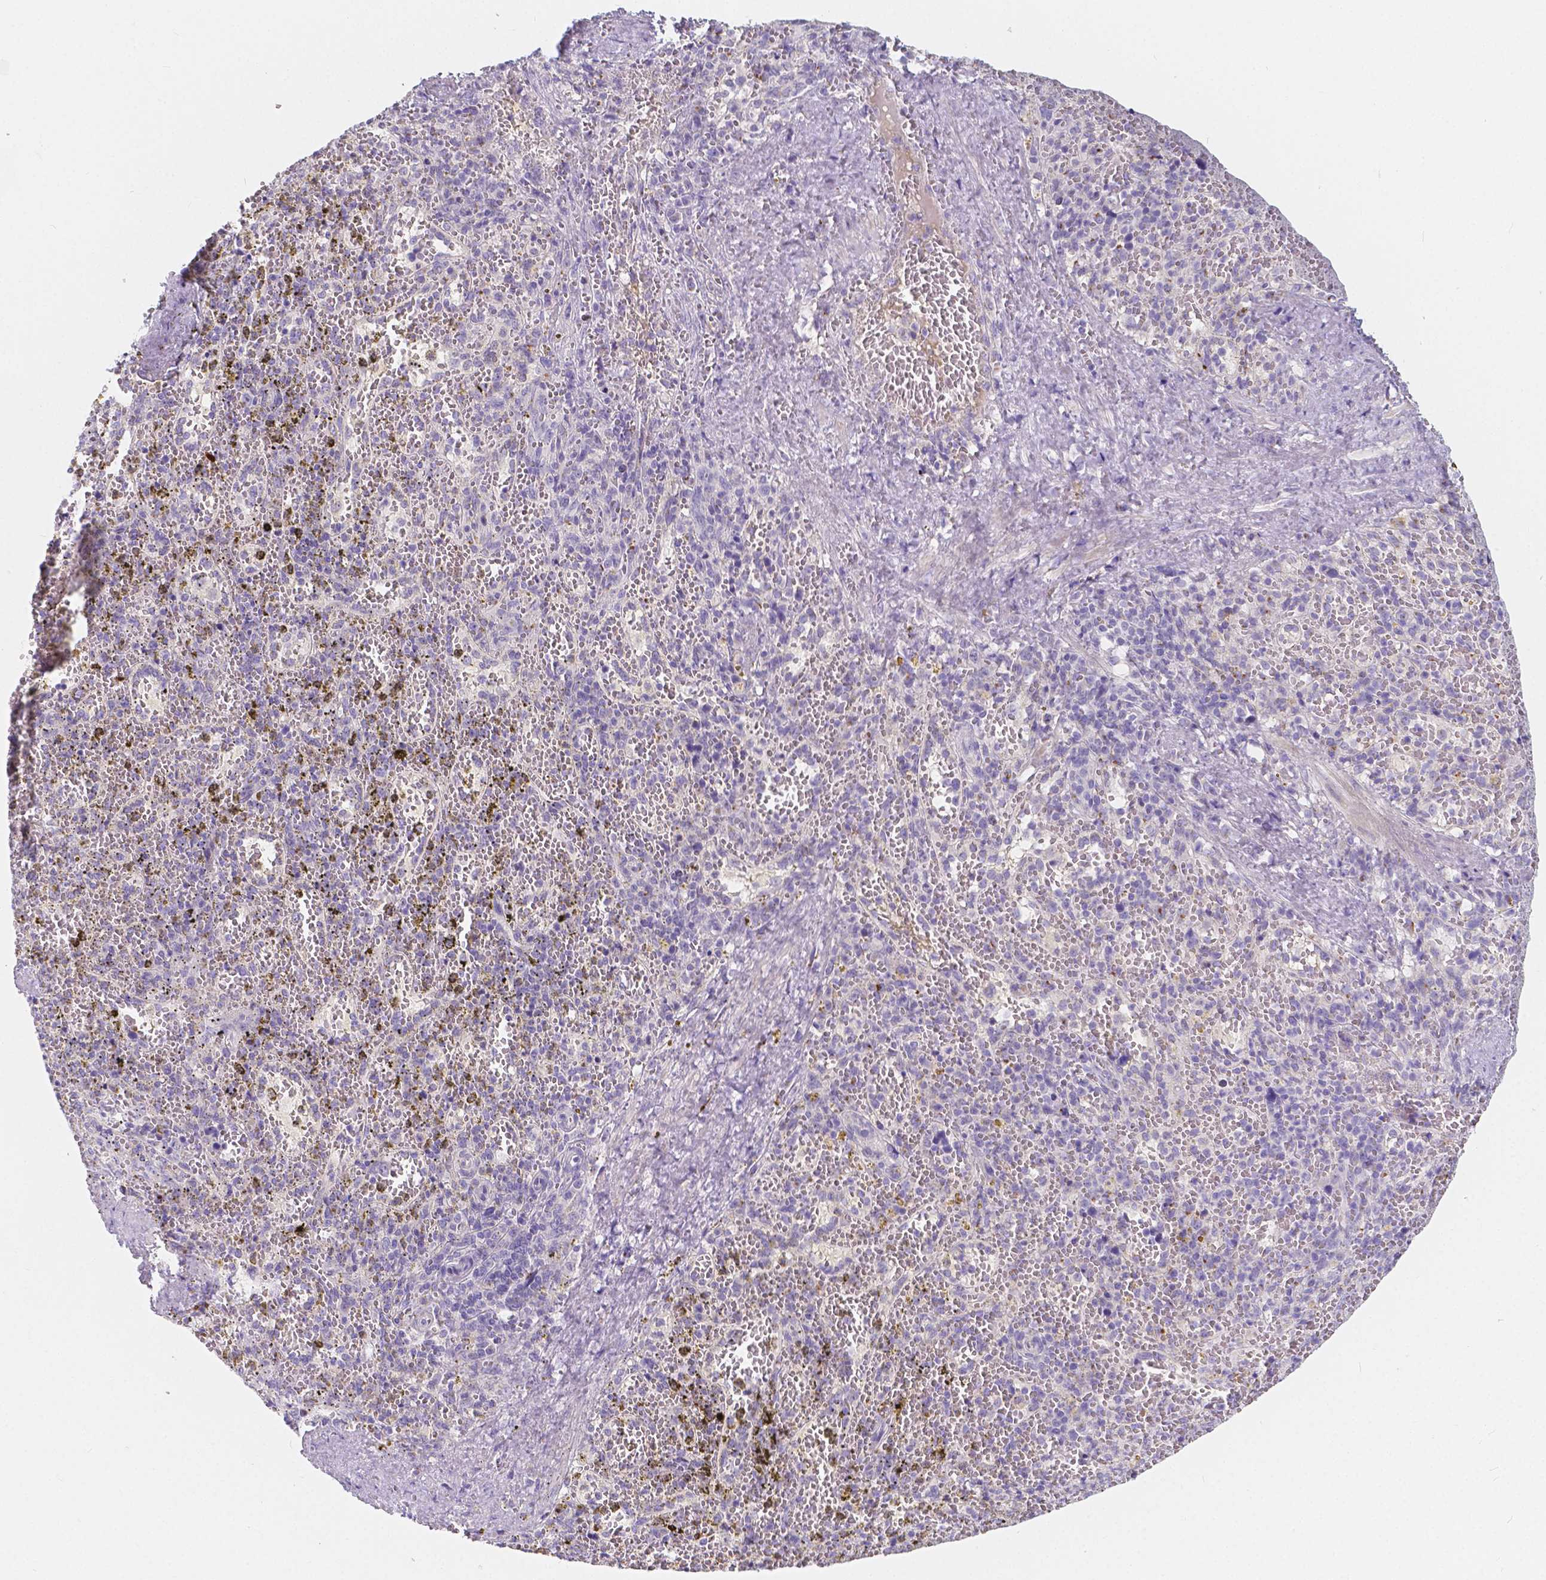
{"staining": {"intensity": "negative", "quantity": "none", "location": "none"}, "tissue": "spleen", "cell_type": "Cells in red pulp", "image_type": "normal", "snomed": [{"axis": "morphology", "description": "Normal tissue, NOS"}, {"axis": "topography", "description": "Spleen"}], "caption": "This is an immunohistochemistry (IHC) image of normal spleen. There is no expression in cells in red pulp.", "gene": "RNF186", "patient": {"sex": "female", "age": 50}}